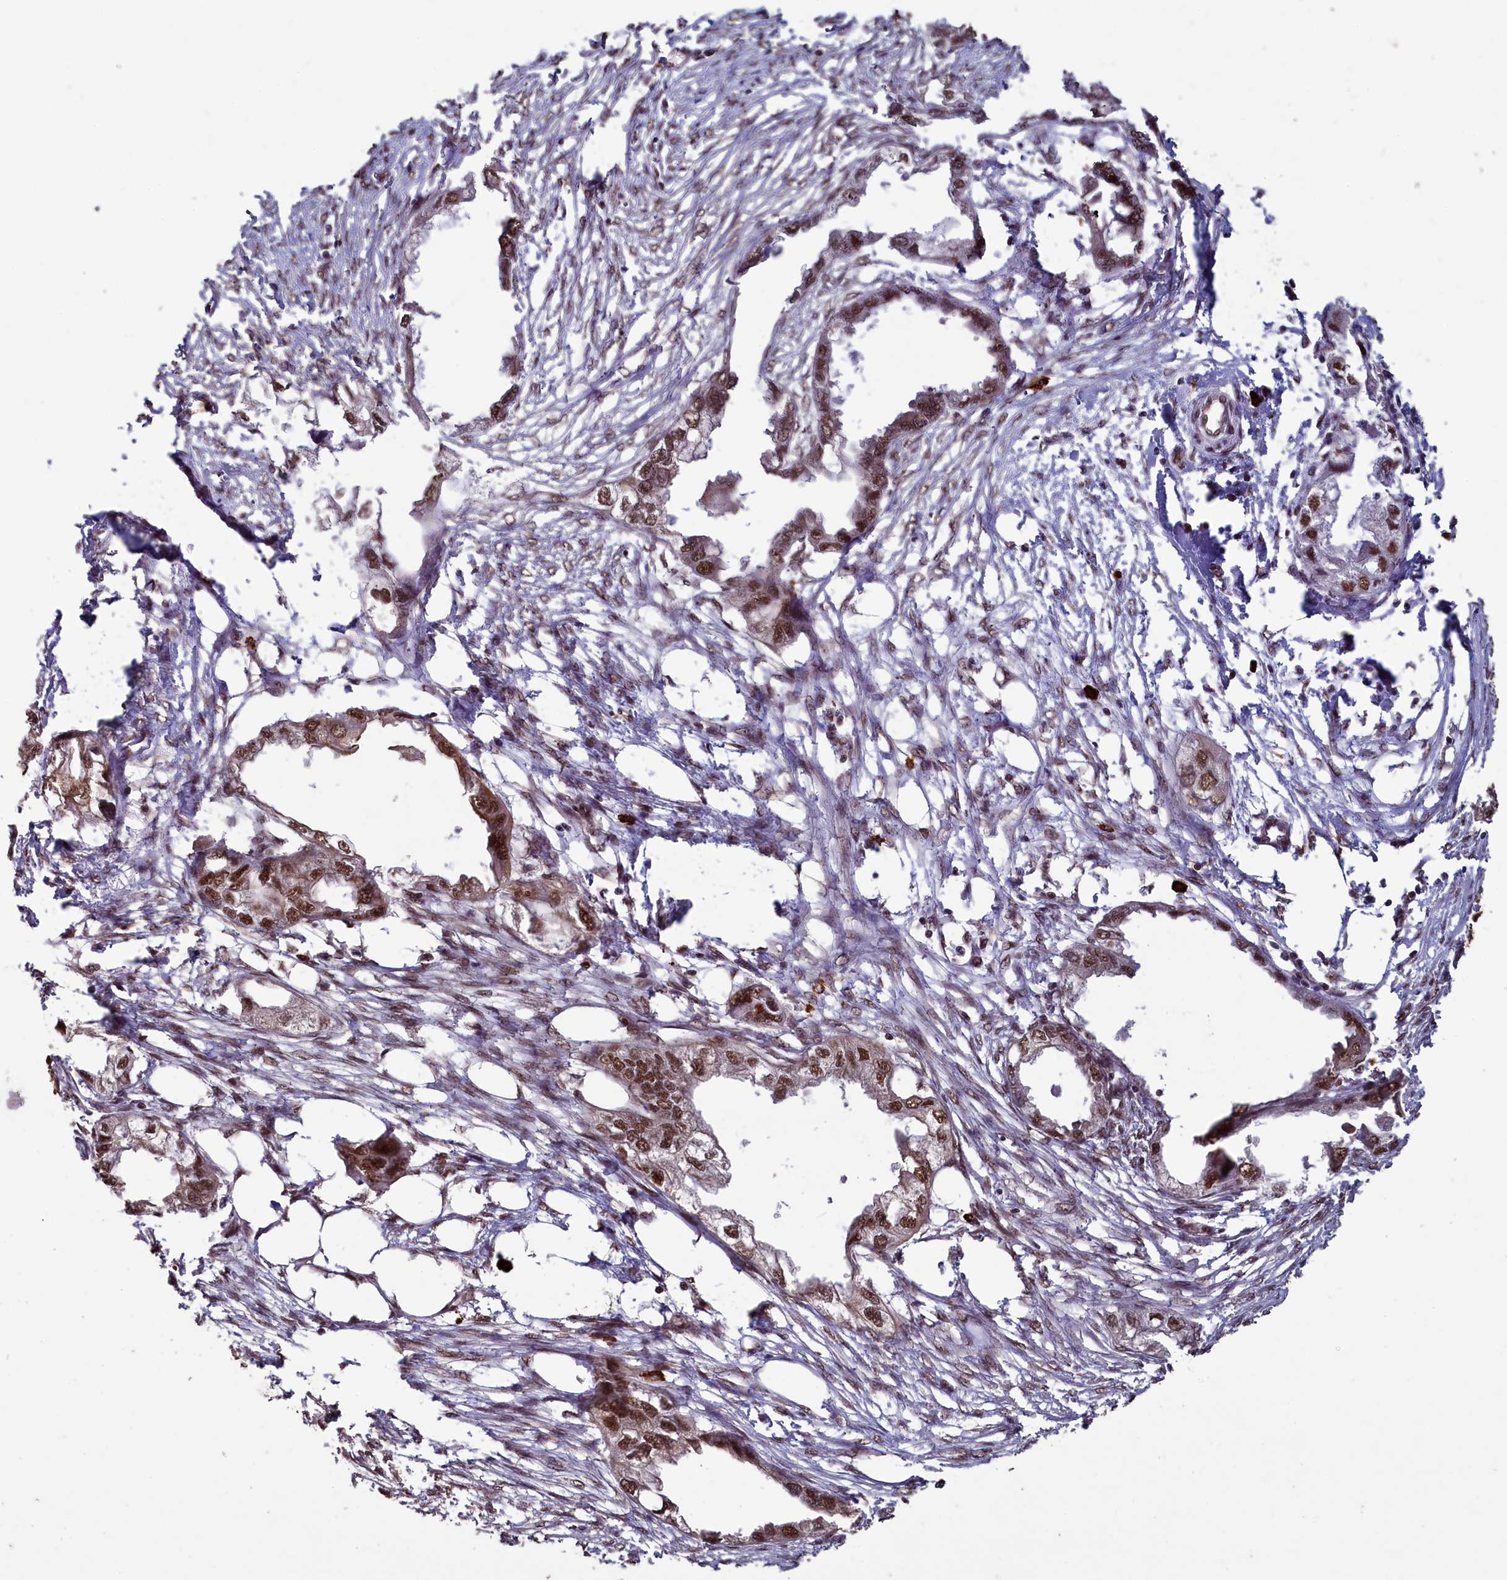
{"staining": {"intensity": "moderate", "quantity": ">75%", "location": "nuclear"}, "tissue": "endometrial cancer", "cell_type": "Tumor cells", "image_type": "cancer", "snomed": [{"axis": "morphology", "description": "Adenocarcinoma, NOS"}, {"axis": "morphology", "description": "Adenocarcinoma, metastatic, NOS"}, {"axis": "topography", "description": "Adipose tissue"}, {"axis": "topography", "description": "Endometrium"}], "caption": "Protein staining demonstrates moderate nuclear expression in approximately >75% of tumor cells in endometrial cancer (metastatic adenocarcinoma). The staining was performed using DAB (3,3'-diaminobenzidine) to visualize the protein expression in brown, while the nuclei were stained in blue with hematoxylin (Magnification: 20x).", "gene": "NAE1", "patient": {"sex": "female", "age": 67}}